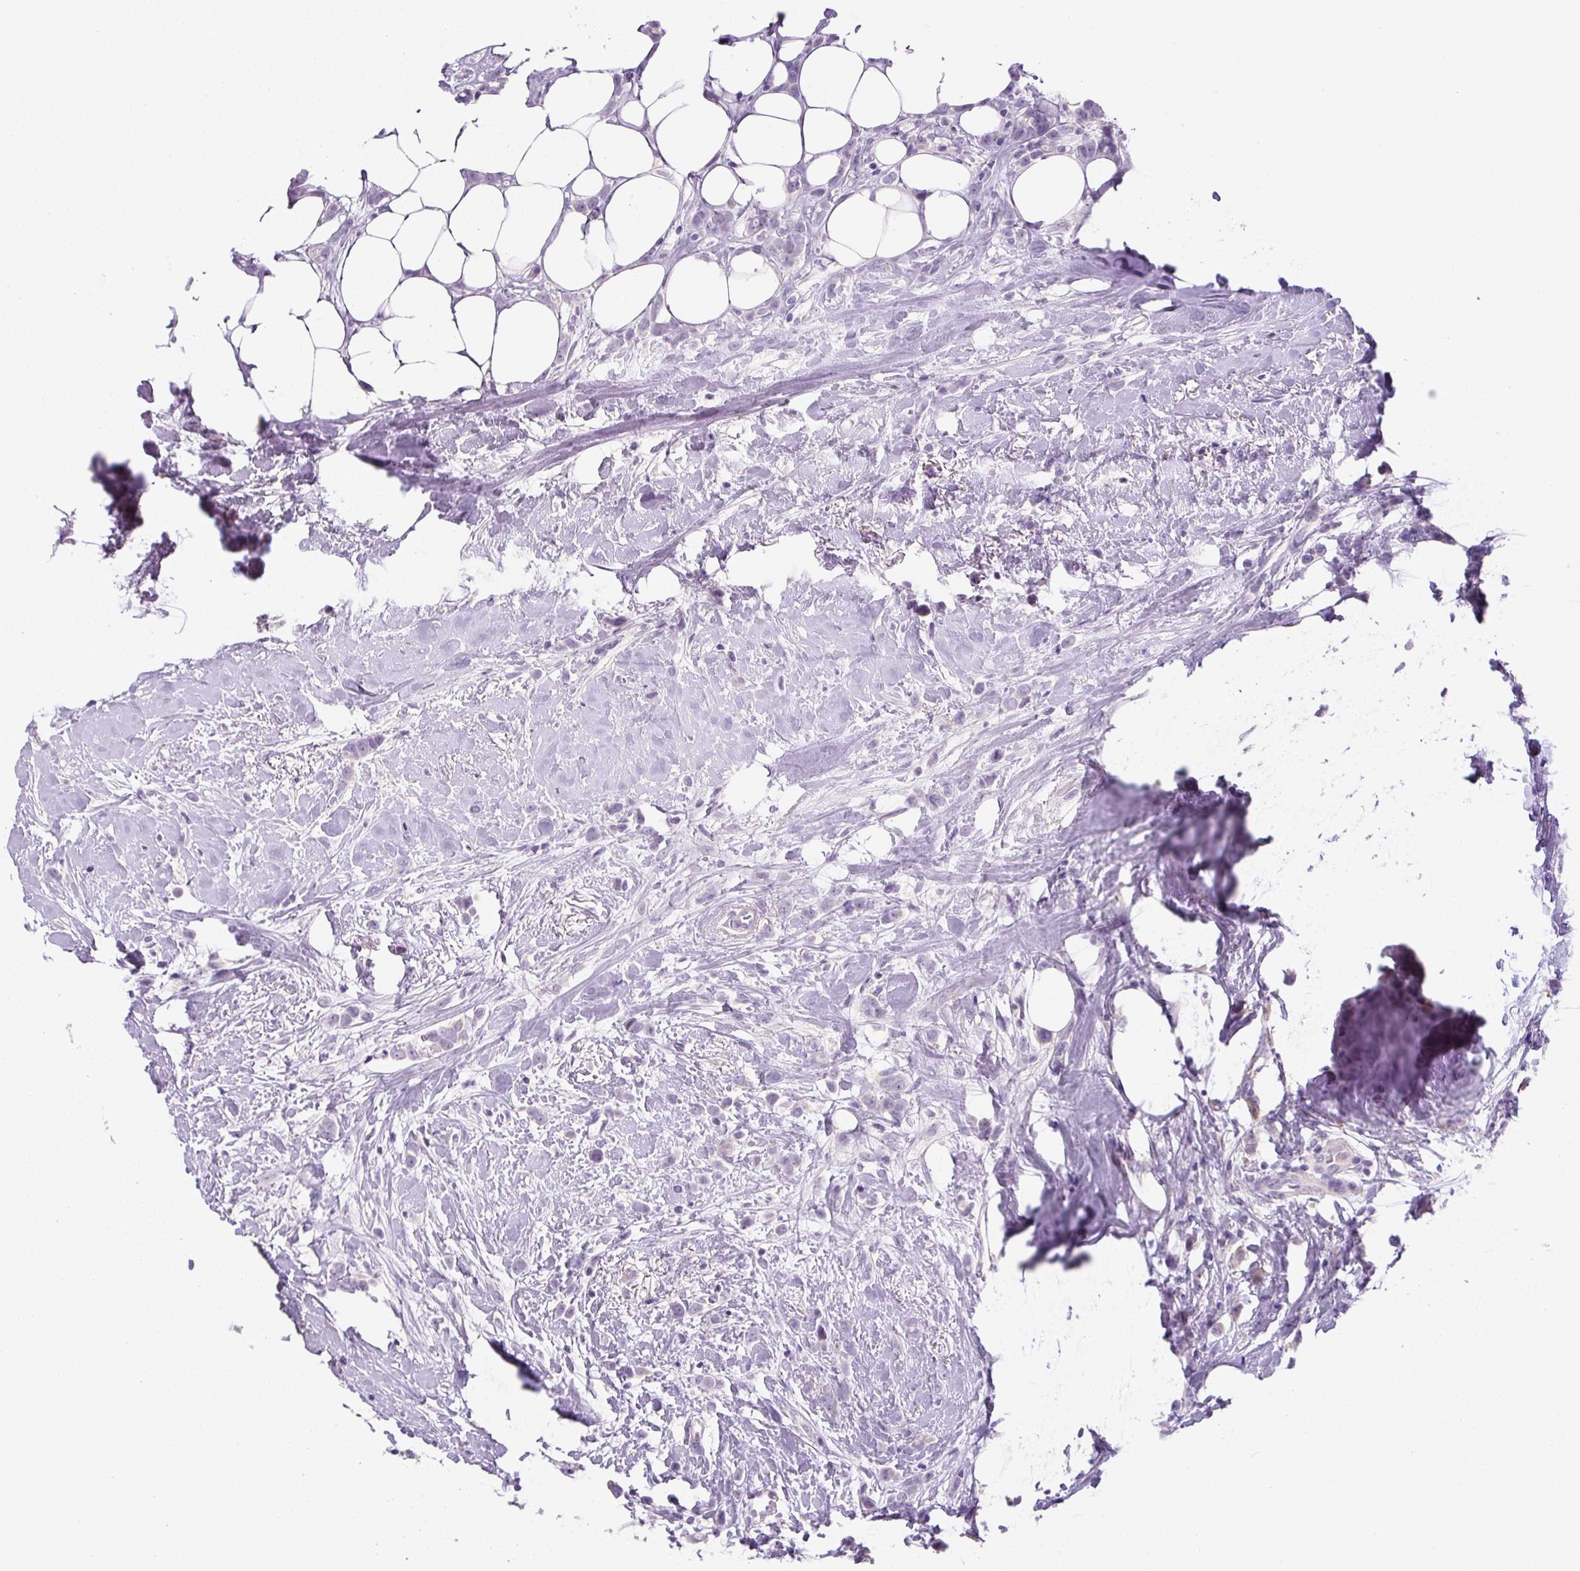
{"staining": {"intensity": "negative", "quantity": "none", "location": "none"}, "tissue": "breast cancer", "cell_type": "Tumor cells", "image_type": "cancer", "snomed": [{"axis": "morphology", "description": "Duct carcinoma"}, {"axis": "topography", "description": "Breast"}], "caption": "An image of infiltrating ductal carcinoma (breast) stained for a protein demonstrates no brown staining in tumor cells.", "gene": "UBL3", "patient": {"sex": "female", "age": 80}}